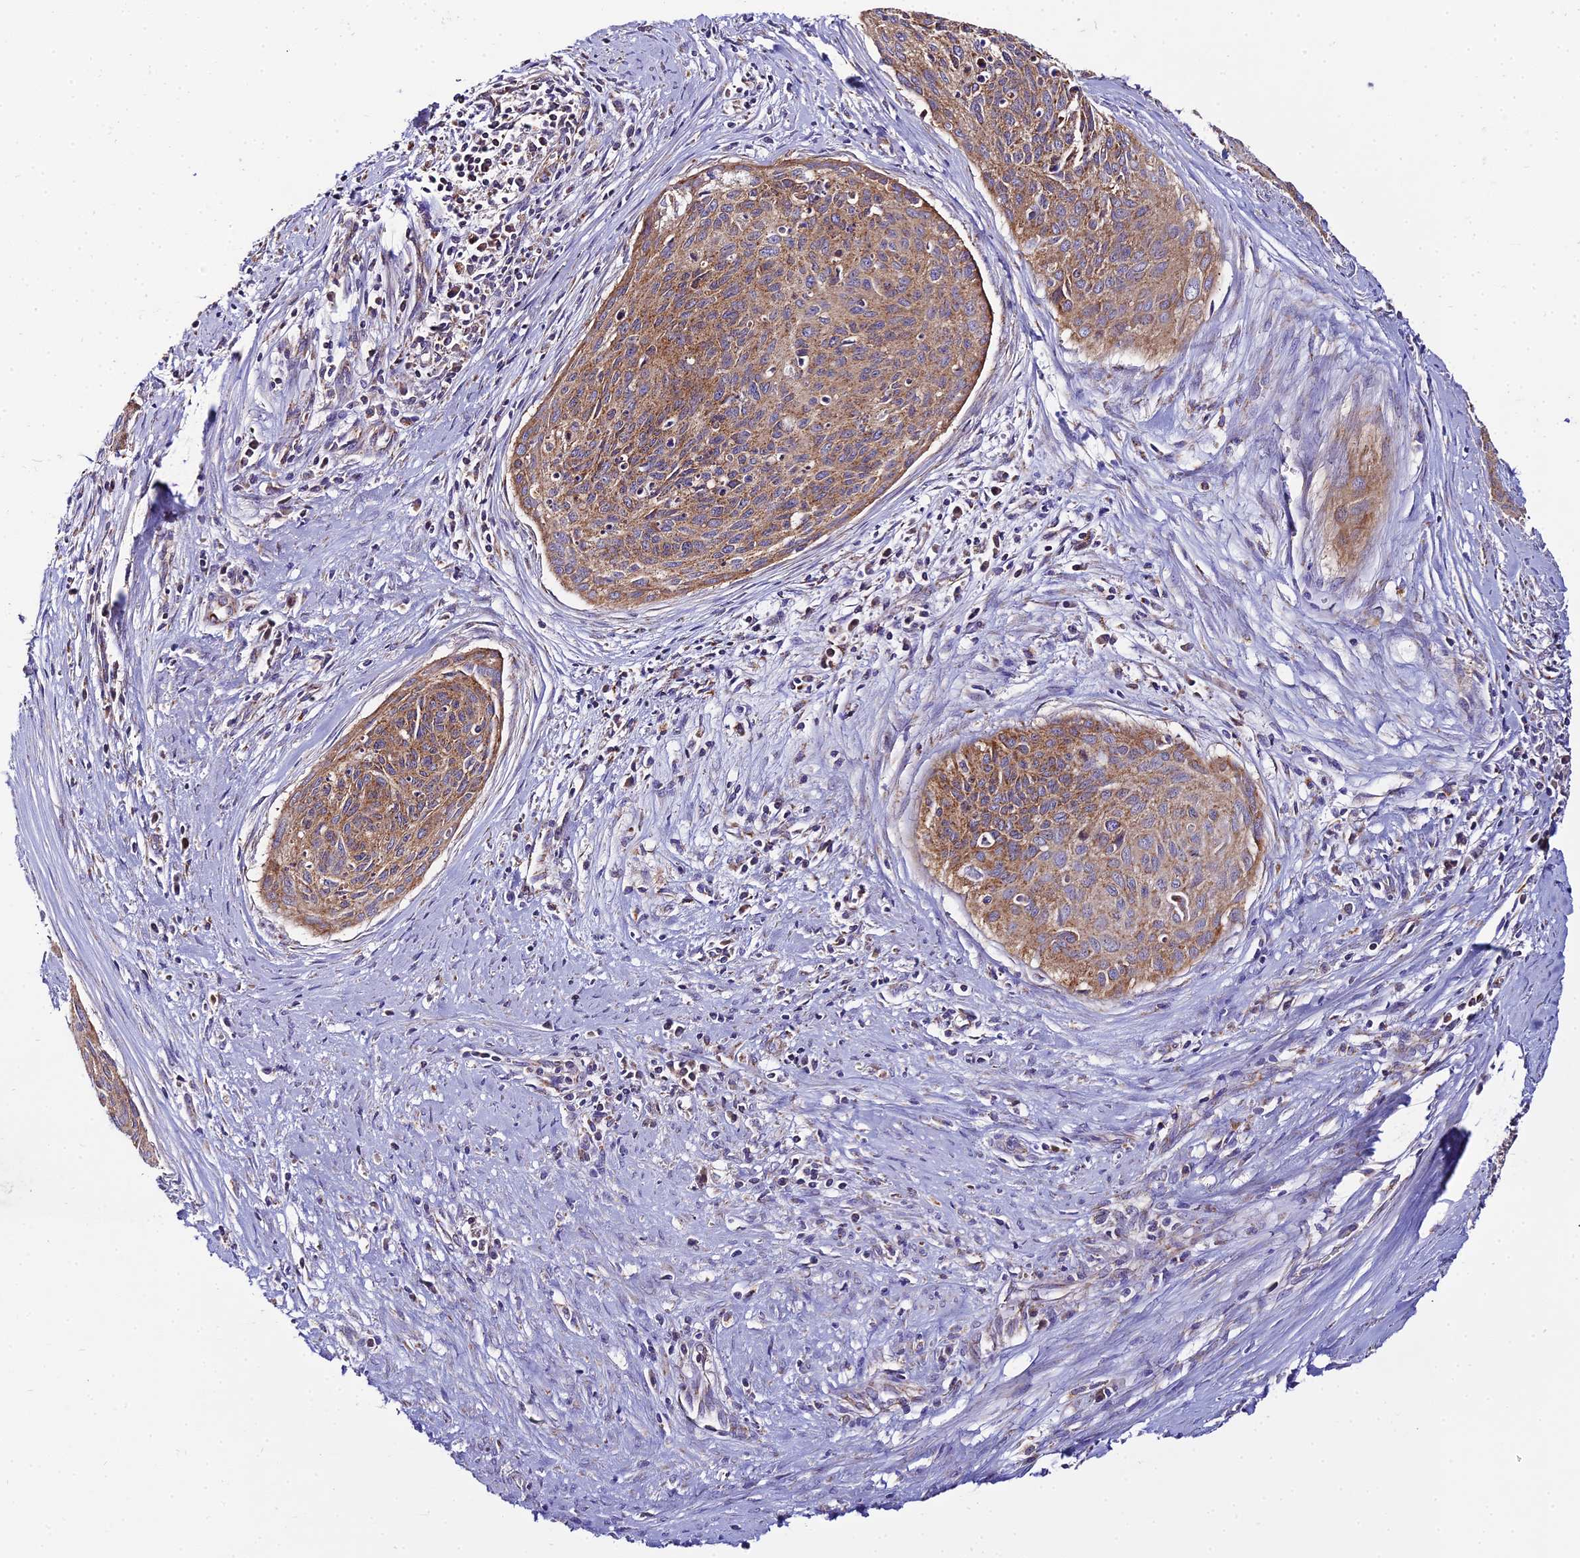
{"staining": {"intensity": "moderate", "quantity": ">75%", "location": "cytoplasmic/membranous"}, "tissue": "cervical cancer", "cell_type": "Tumor cells", "image_type": "cancer", "snomed": [{"axis": "morphology", "description": "Squamous cell carcinoma, NOS"}, {"axis": "topography", "description": "Cervix"}], "caption": "IHC photomicrograph of neoplastic tissue: human cervical cancer (squamous cell carcinoma) stained using immunohistochemistry reveals medium levels of moderate protein expression localized specifically in the cytoplasmic/membranous of tumor cells, appearing as a cytoplasmic/membranous brown color.", "gene": "NIPSNAP3A", "patient": {"sex": "female", "age": 55}}